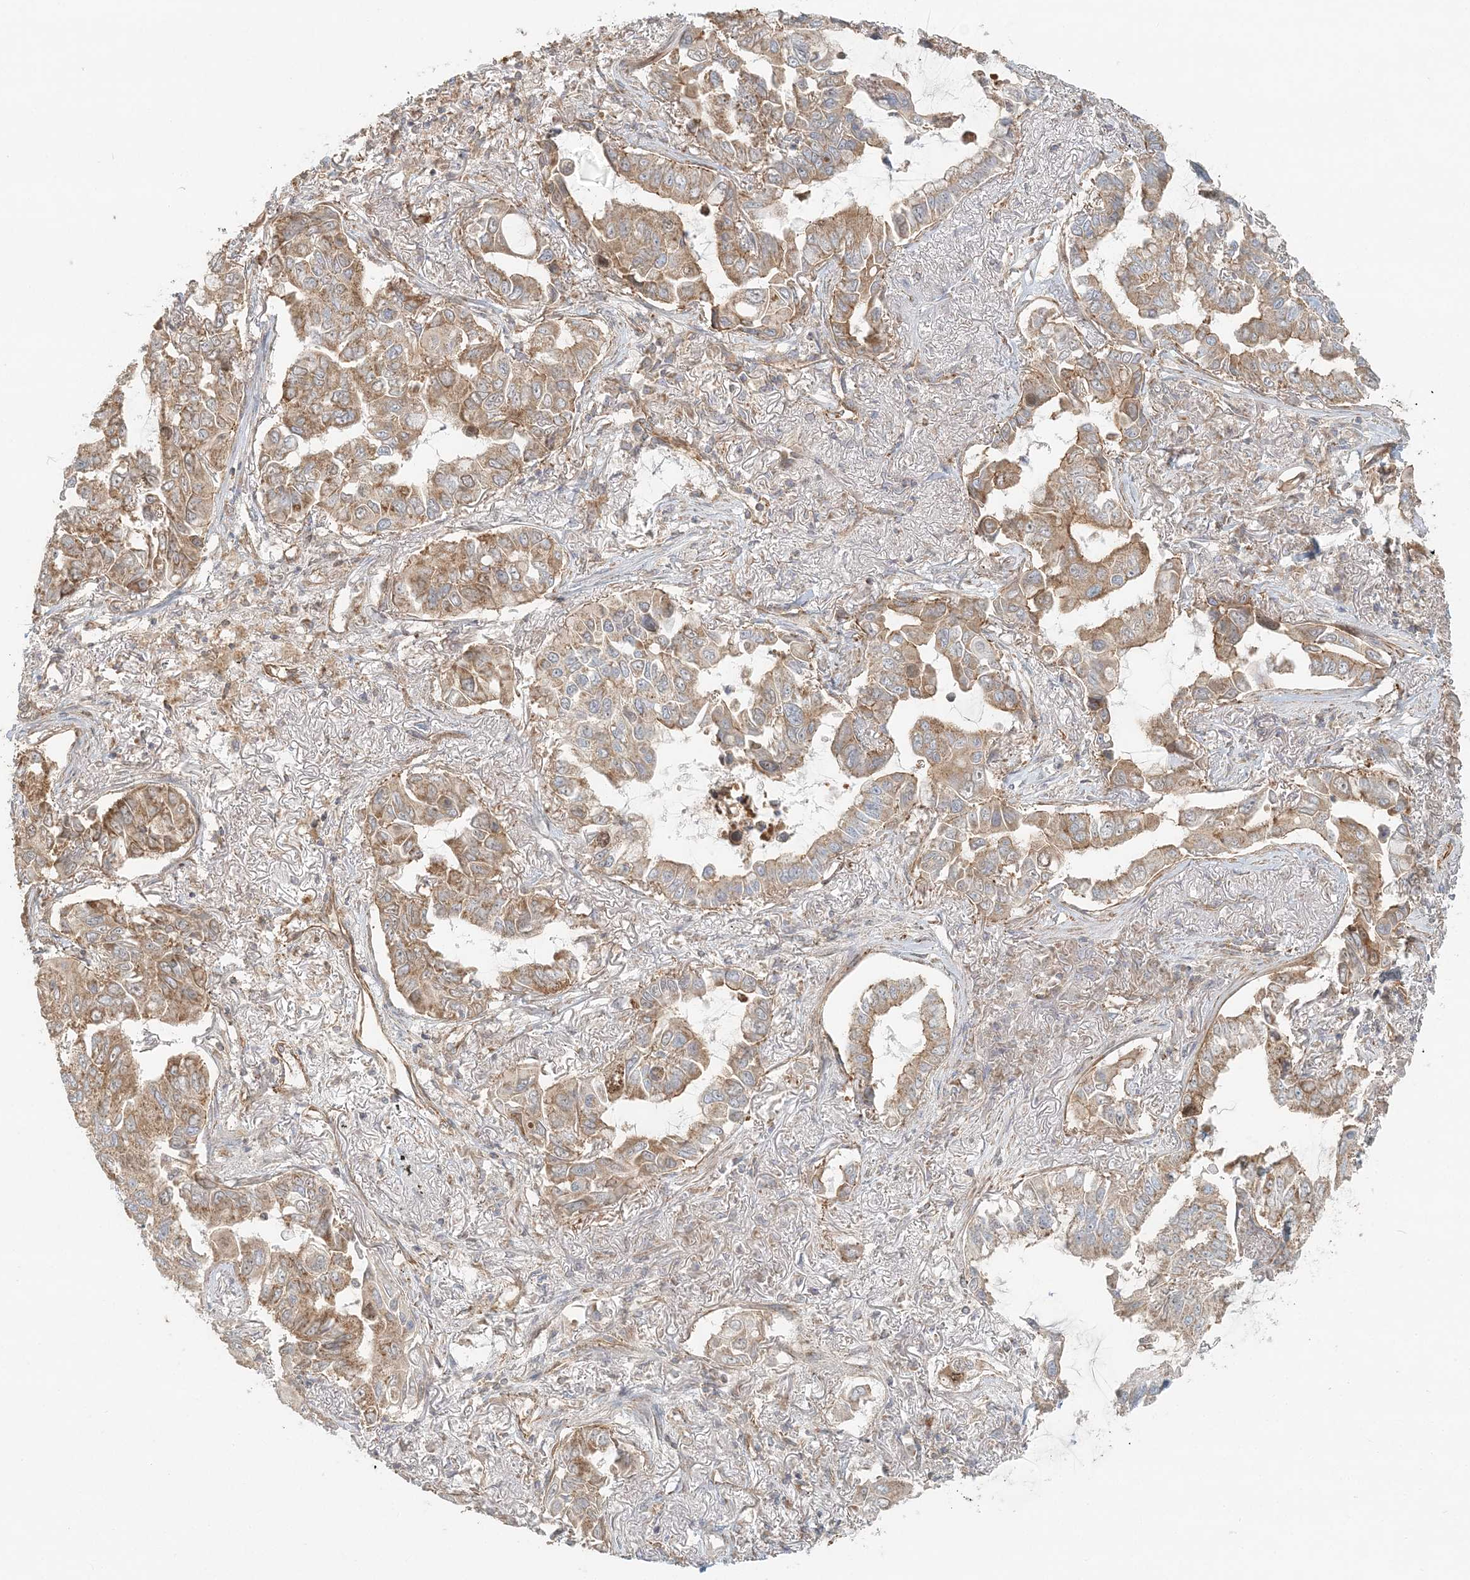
{"staining": {"intensity": "moderate", "quantity": ">75%", "location": "cytoplasmic/membranous"}, "tissue": "lung cancer", "cell_type": "Tumor cells", "image_type": "cancer", "snomed": [{"axis": "morphology", "description": "Adenocarcinoma, NOS"}, {"axis": "topography", "description": "Lung"}], "caption": "Tumor cells reveal medium levels of moderate cytoplasmic/membranous positivity in about >75% of cells in adenocarcinoma (lung).", "gene": "KIAA0232", "patient": {"sex": "male", "age": 64}}